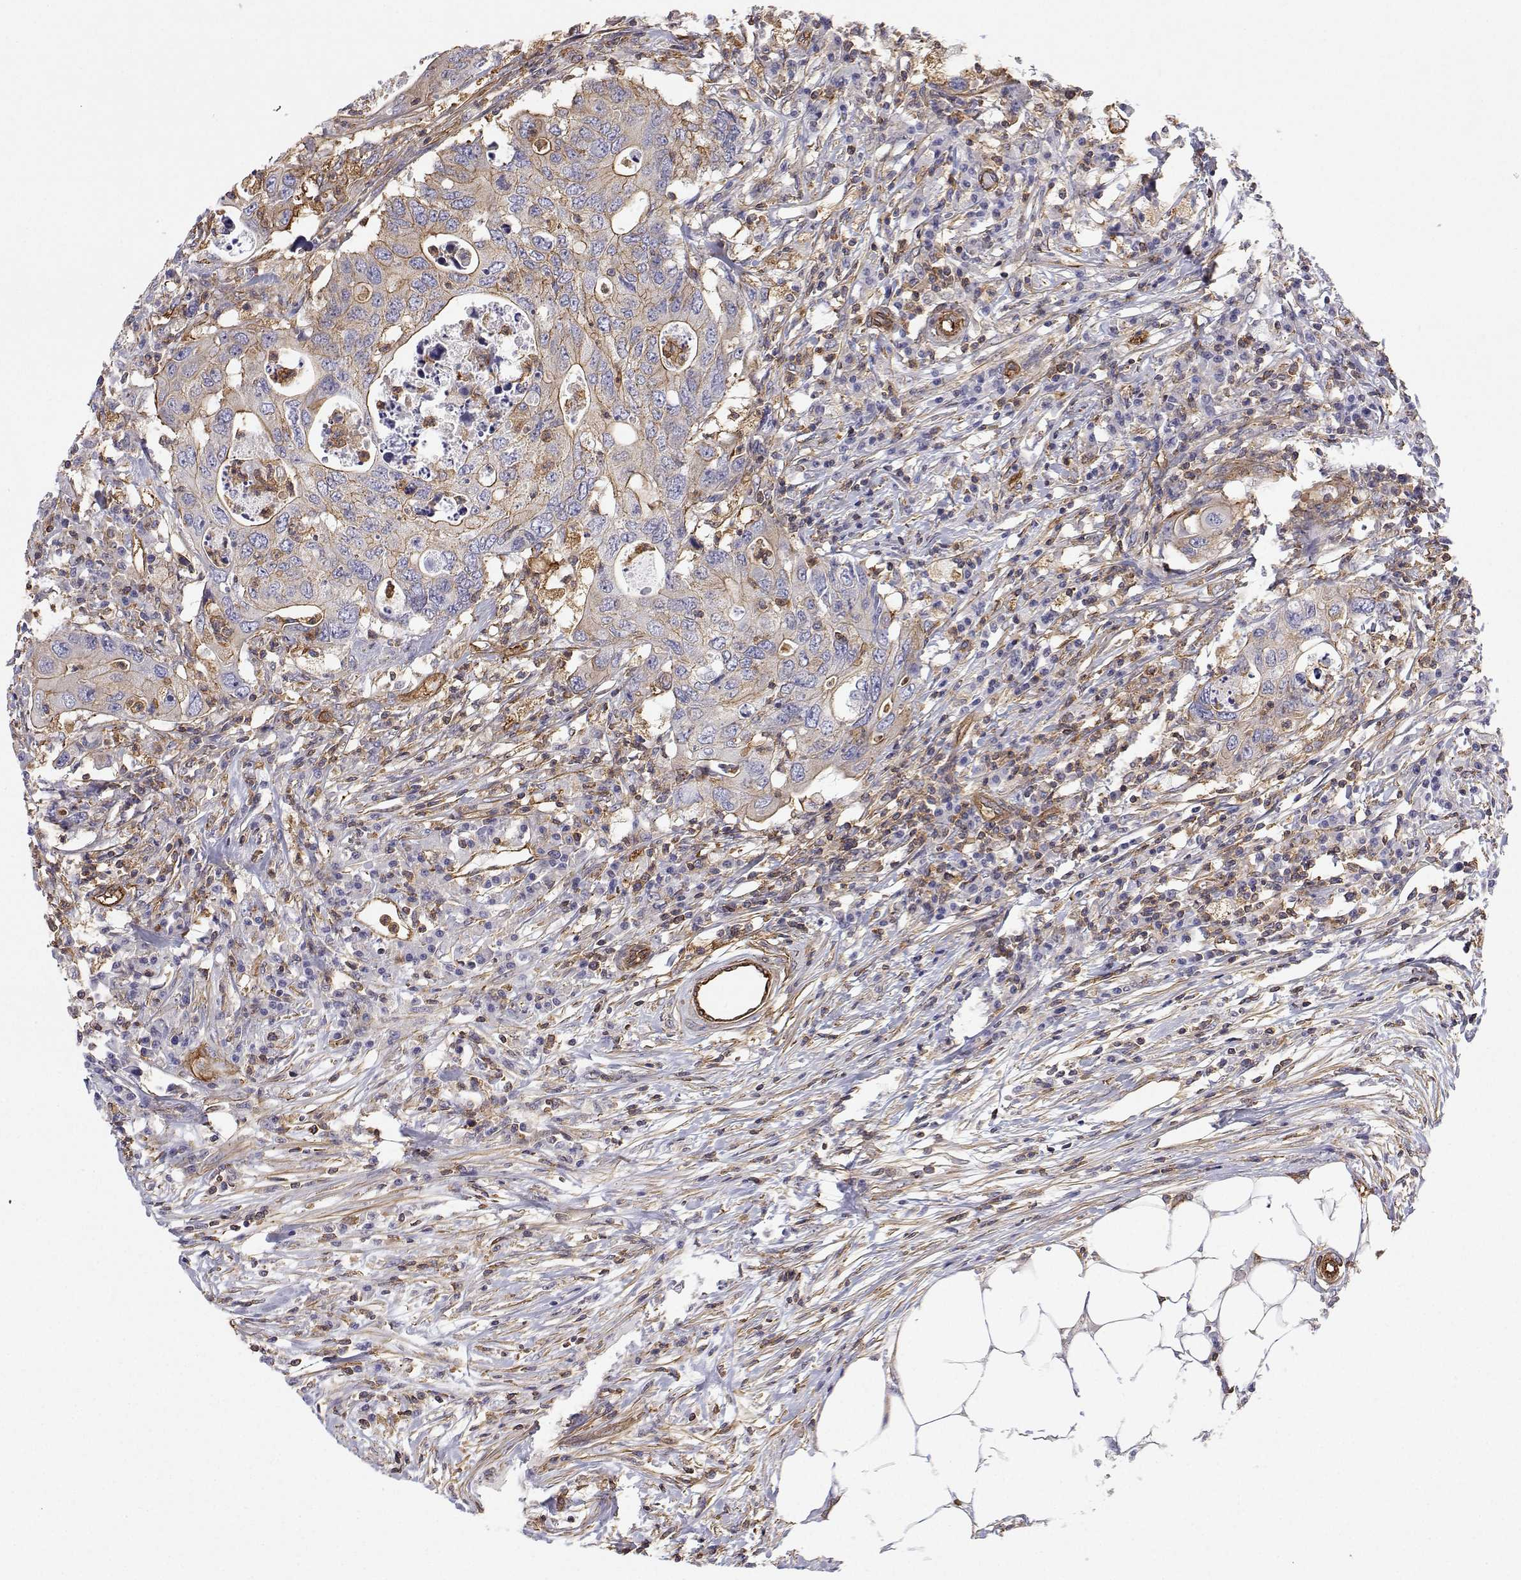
{"staining": {"intensity": "weak", "quantity": "<25%", "location": "cytoplasmic/membranous"}, "tissue": "colorectal cancer", "cell_type": "Tumor cells", "image_type": "cancer", "snomed": [{"axis": "morphology", "description": "Adenocarcinoma, NOS"}, {"axis": "topography", "description": "Colon"}], "caption": "A photomicrograph of colorectal cancer stained for a protein exhibits no brown staining in tumor cells. (DAB (3,3'-diaminobenzidine) immunohistochemistry, high magnification).", "gene": "MYH9", "patient": {"sex": "male", "age": 71}}